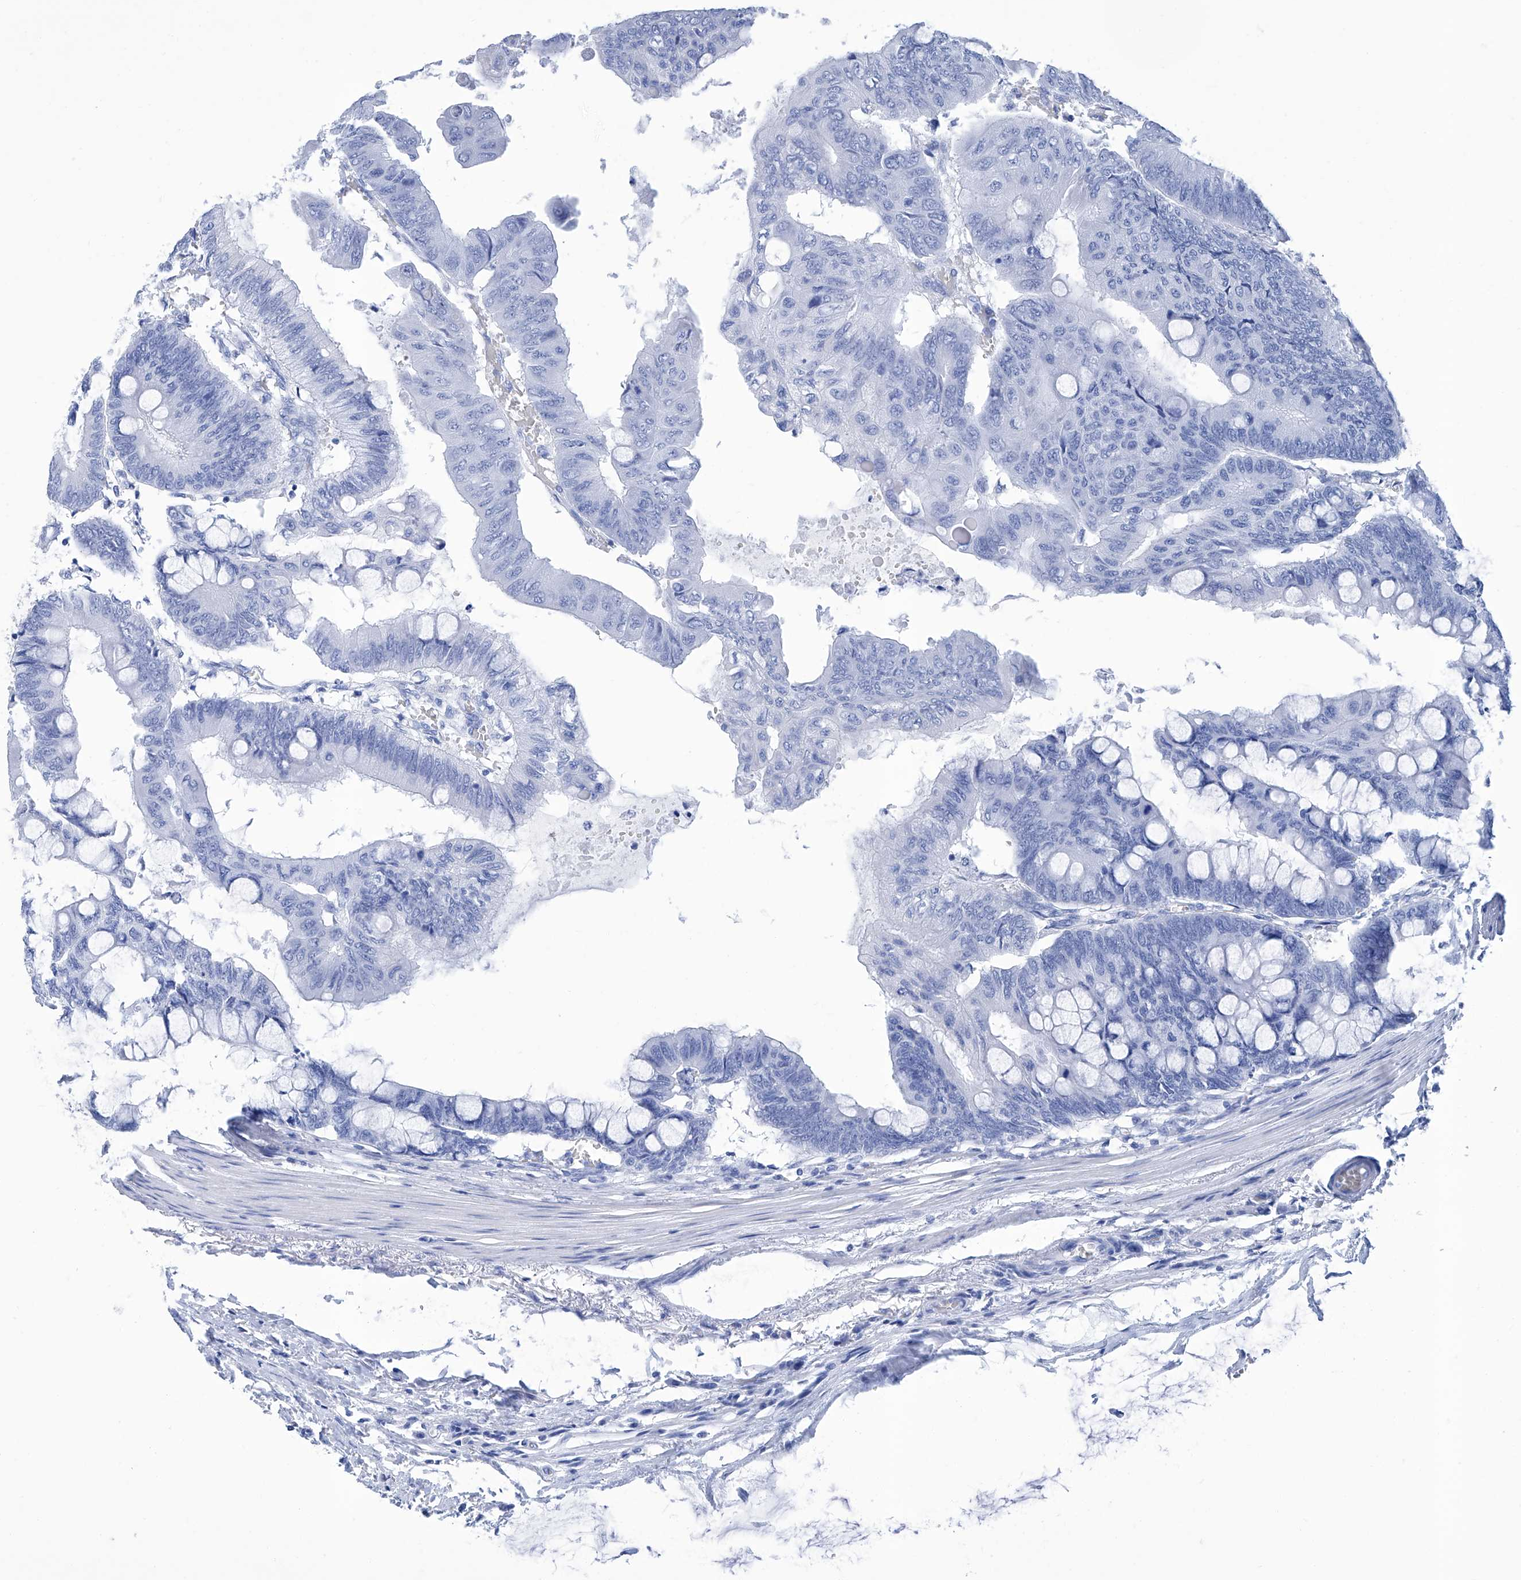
{"staining": {"intensity": "negative", "quantity": "none", "location": "none"}, "tissue": "colorectal cancer", "cell_type": "Tumor cells", "image_type": "cancer", "snomed": [{"axis": "morphology", "description": "Normal tissue, NOS"}, {"axis": "morphology", "description": "Adenocarcinoma, NOS"}, {"axis": "topography", "description": "Rectum"}, {"axis": "topography", "description": "Peripheral nerve tissue"}], "caption": "Immunohistochemistry photomicrograph of neoplastic tissue: human colorectal cancer (adenocarcinoma) stained with DAB demonstrates no significant protein positivity in tumor cells.", "gene": "GPT", "patient": {"sex": "male", "age": 92}}